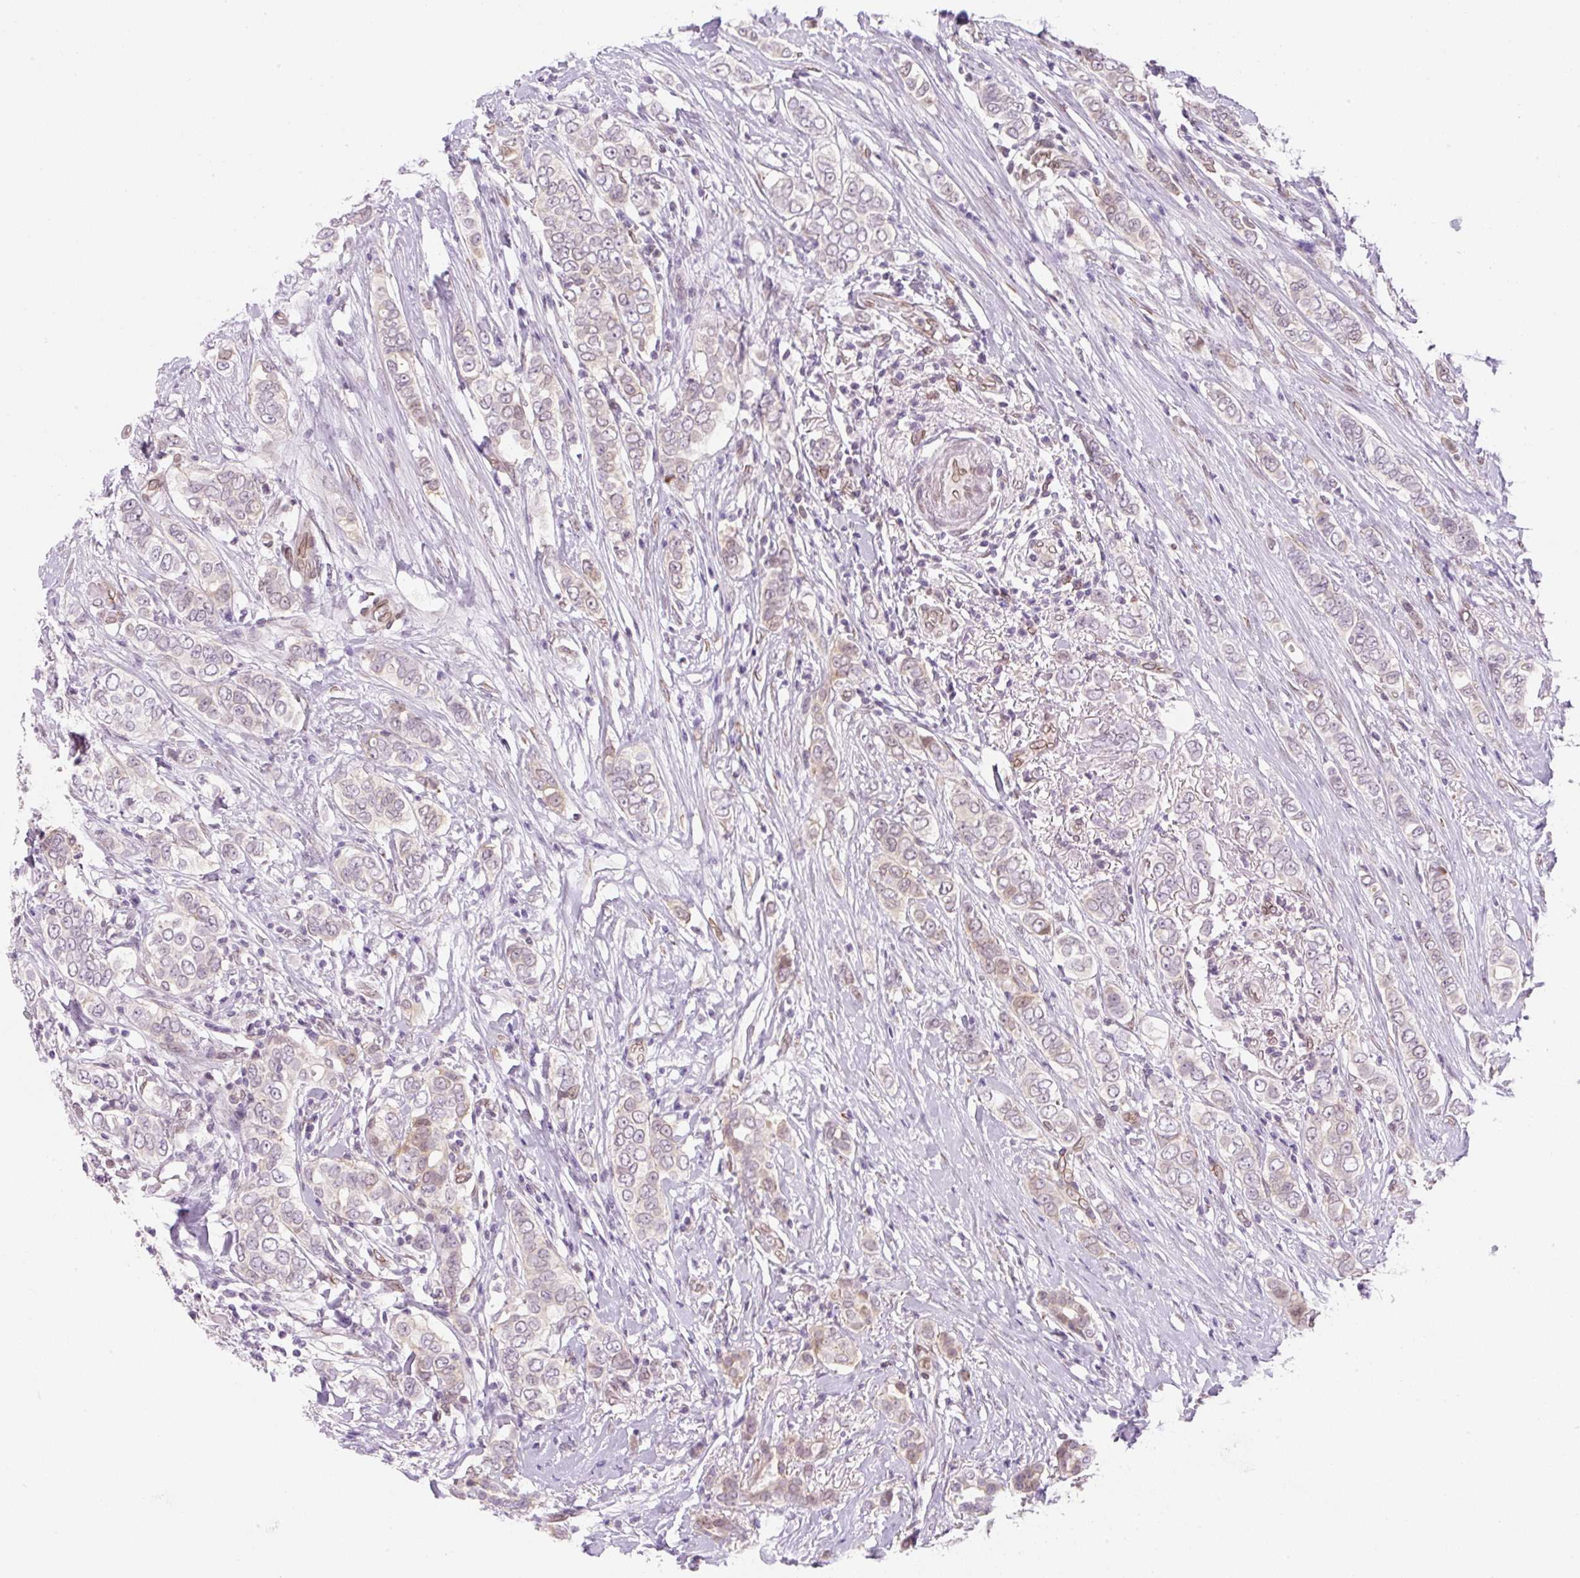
{"staining": {"intensity": "negative", "quantity": "none", "location": "none"}, "tissue": "breast cancer", "cell_type": "Tumor cells", "image_type": "cancer", "snomed": [{"axis": "morphology", "description": "Lobular carcinoma"}, {"axis": "topography", "description": "Breast"}], "caption": "Human lobular carcinoma (breast) stained for a protein using IHC demonstrates no expression in tumor cells.", "gene": "SYNE3", "patient": {"sex": "female", "age": 51}}